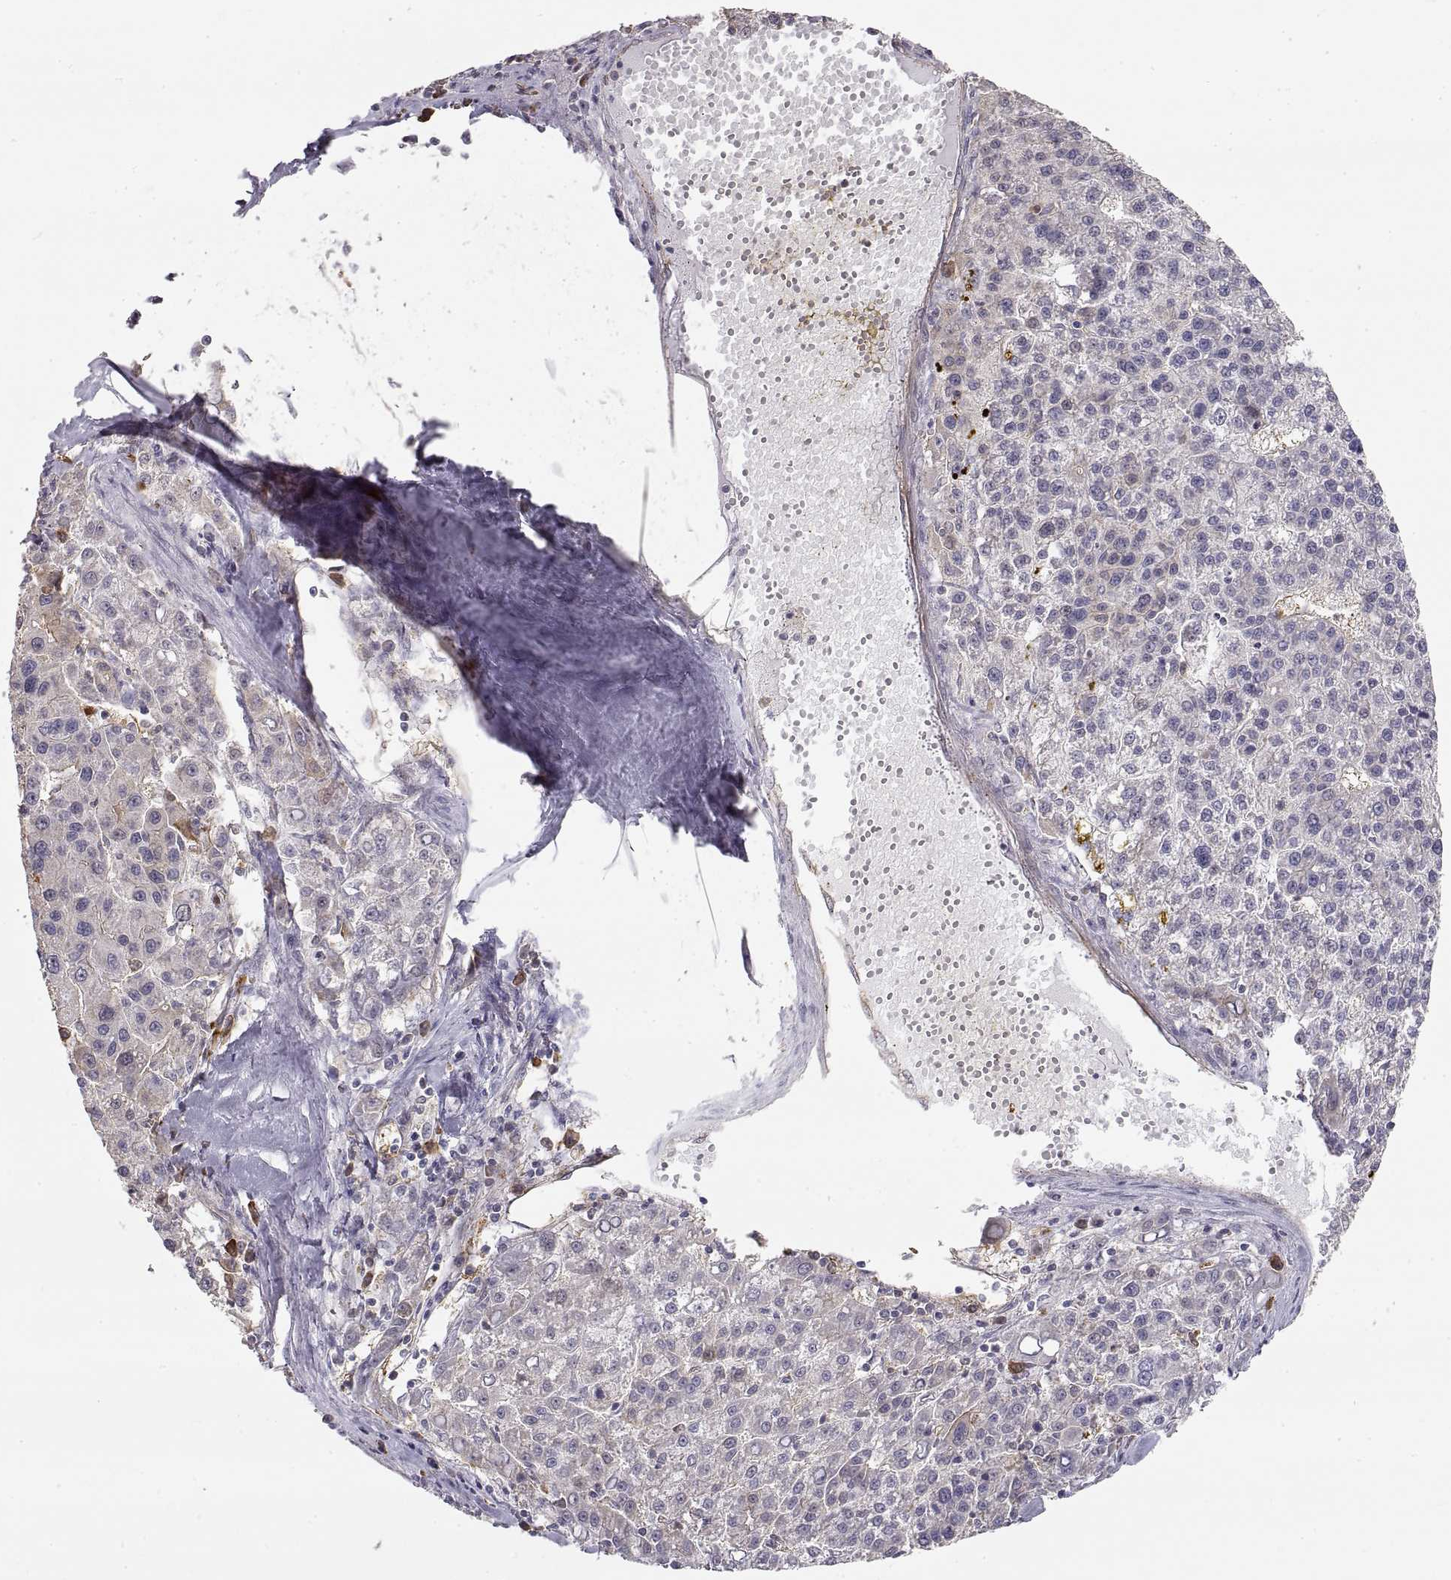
{"staining": {"intensity": "weak", "quantity": "<25%", "location": "cytoplasmic/membranous"}, "tissue": "liver cancer", "cell_type": "Tumor cells", "image_type": "cancer", "snomed": [{"axis": "morphology", "description": "Carcinoma, Hepatocellular, NOS"}, {"axis": "topography", "description": "Liver"}], "caption": "Image shows no protein staining in tumor cells of liver cancer (hepatocellular carcinoma) tissue.", "gene": "HSP90AB1", "patient": {"sex": "female", "age": 58}}